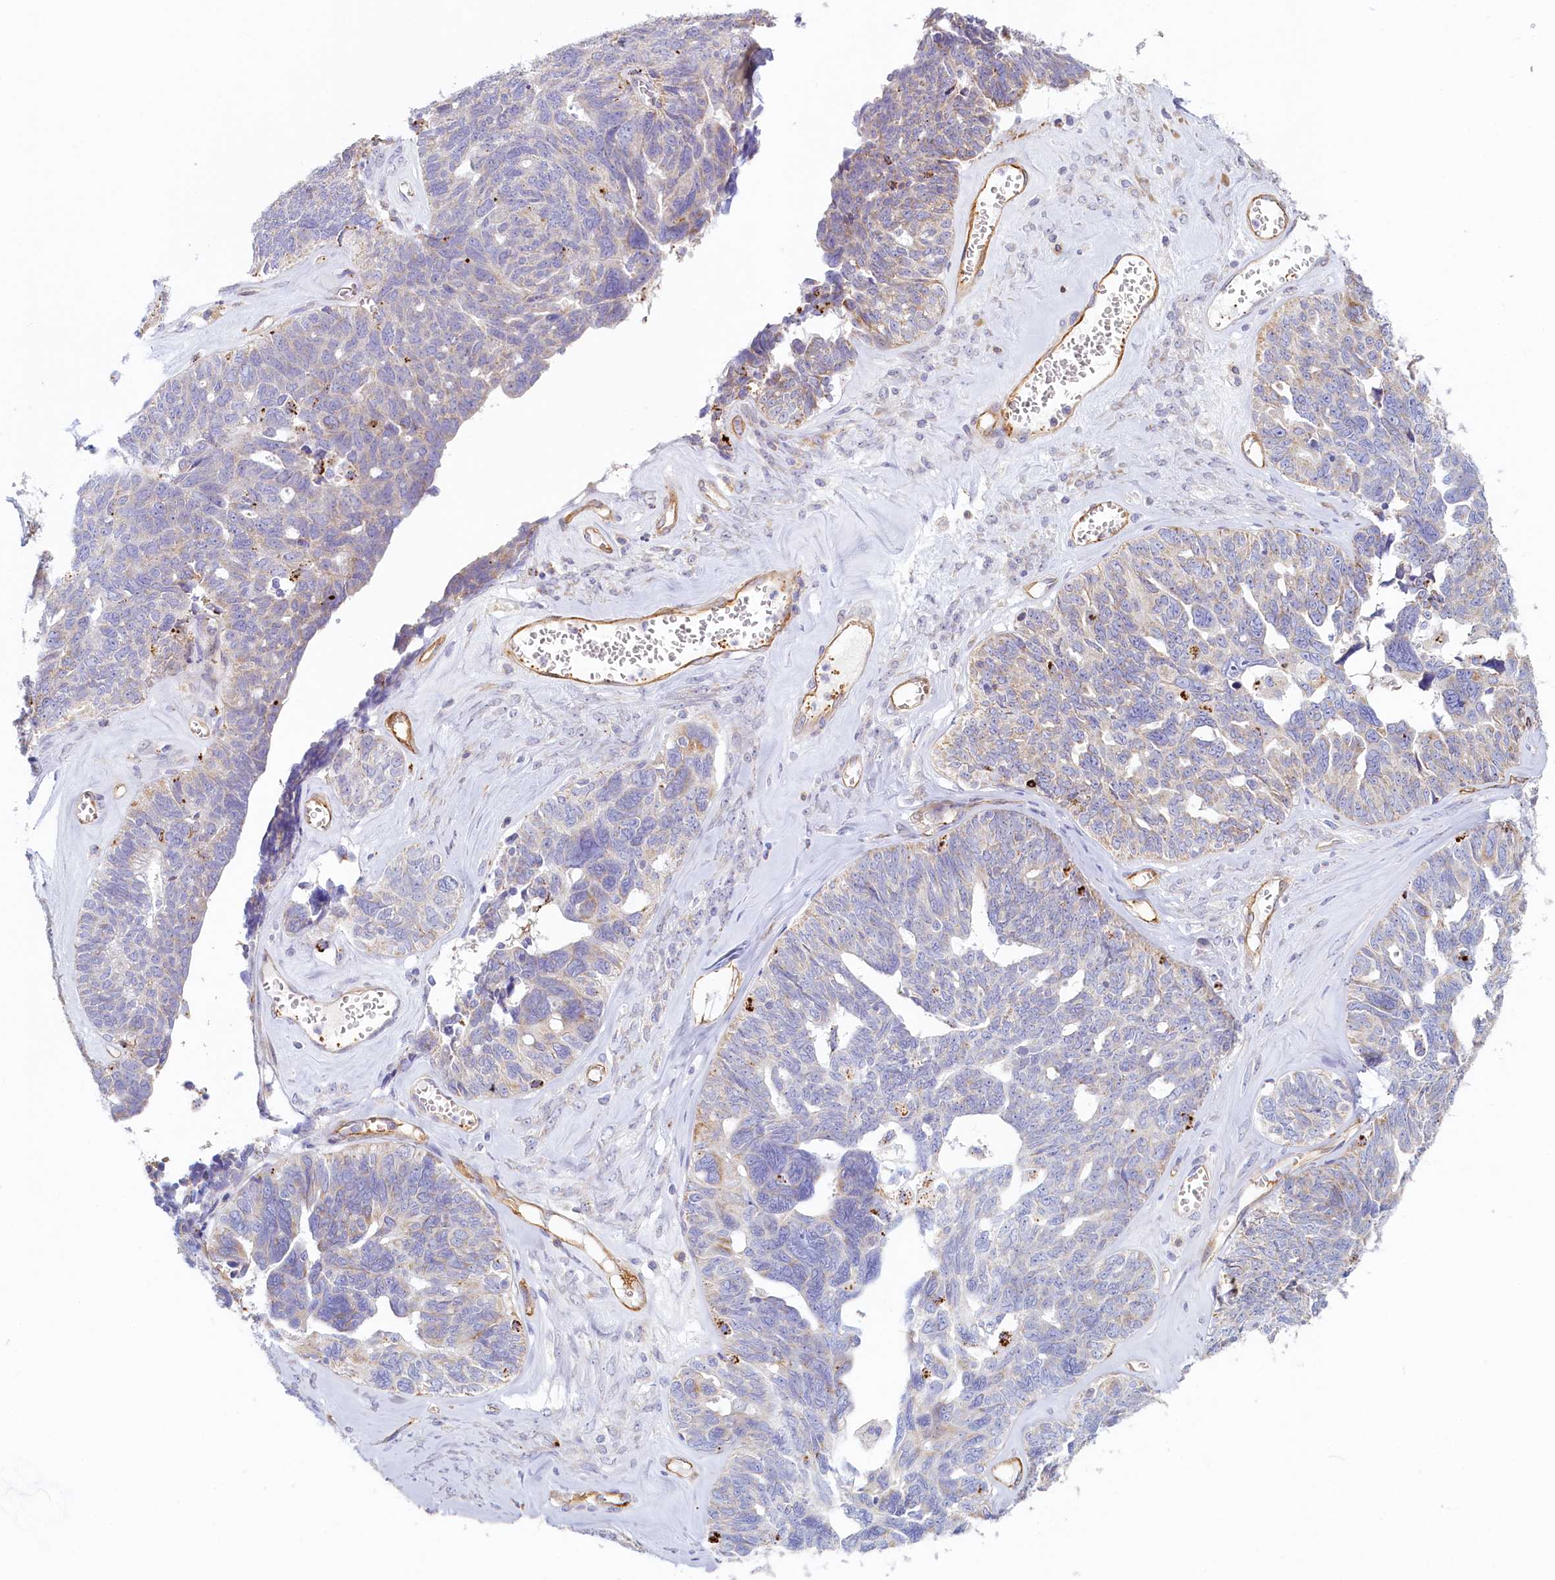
{"staining": {"intensity": "negative", "quantity": "none", "location": "none"}, "tissue": "ovarian cancer", "cell_type": "Tumor cells", "image_type": "cancer", "snomed": [{"axis": "morphology", "description": "Cystadenocarcinoma, serous, NOS"}, {"axis": "topography", "description": "Ovary"}], "caption": "Serous cystadenocarcinoma (ovarian) stained for a protein using IHC shows no expression tumor cells.", "gene": "LMOD3", "patient": {"sex": "female", "age": 79}}